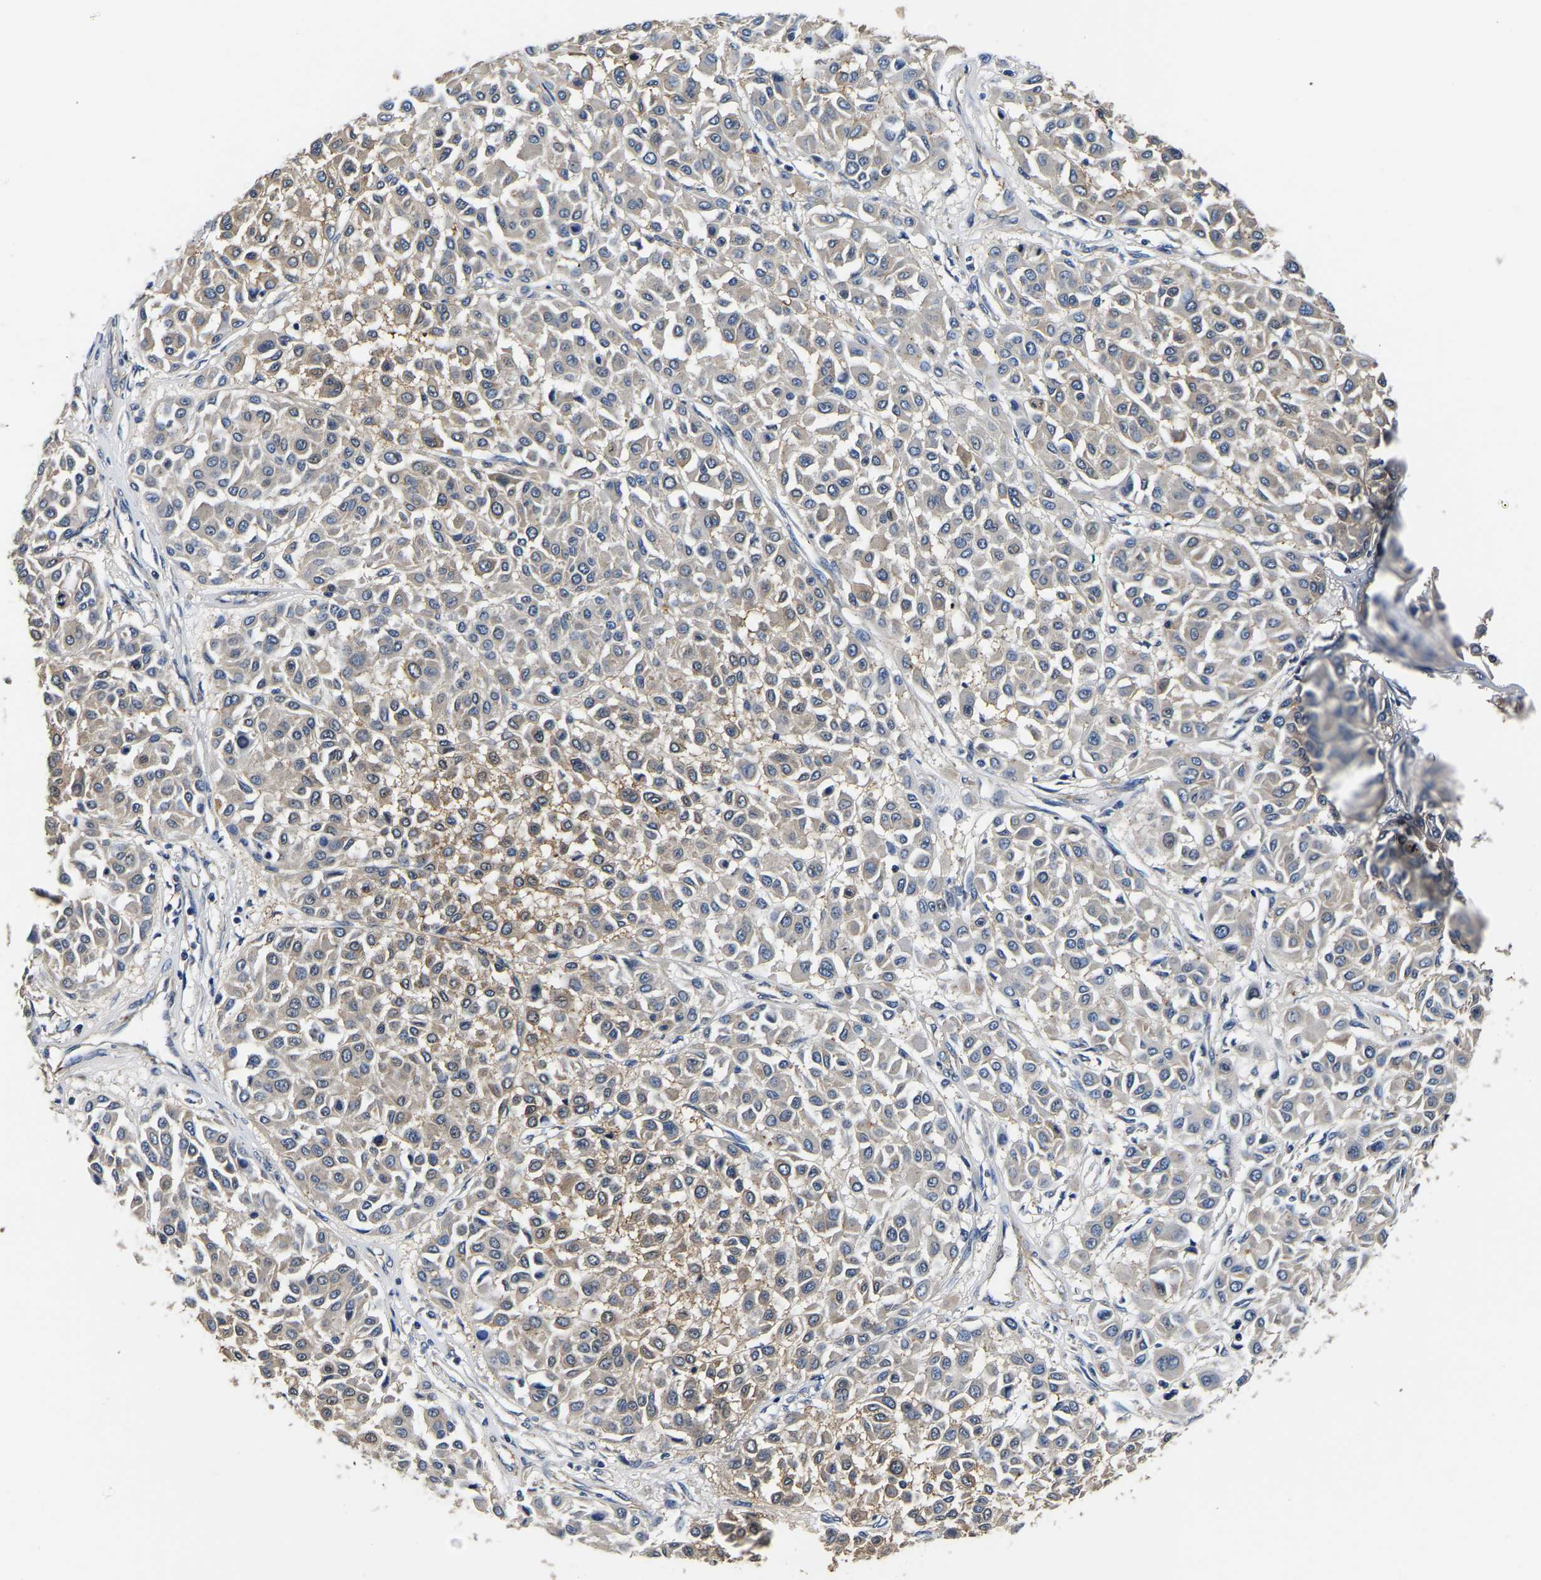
{"staining": {"intensity": "weak", "quantity": "25%-75%", "location": "cytoplasmic/membranous"}, "tissue": "melanoma", "cell_type": "Tumor cells", "image_type": "cancer", "snomed": [{"axis": "morphology", "description": "Malignant melanoma, Metastatic site"}, {"axis": "topography", "description": "Soft tissue"}], "caption": "Melanoma was stained to show a protein in brown. There is low levels of weak cytoplasmic/membranous positivity in about 25%-75% of tumor cells. (DAB IHC with brightfield microscopy, high magnification).", "gene": "SH3GLB1", "patient": {"sex": "male", "age": 41}}